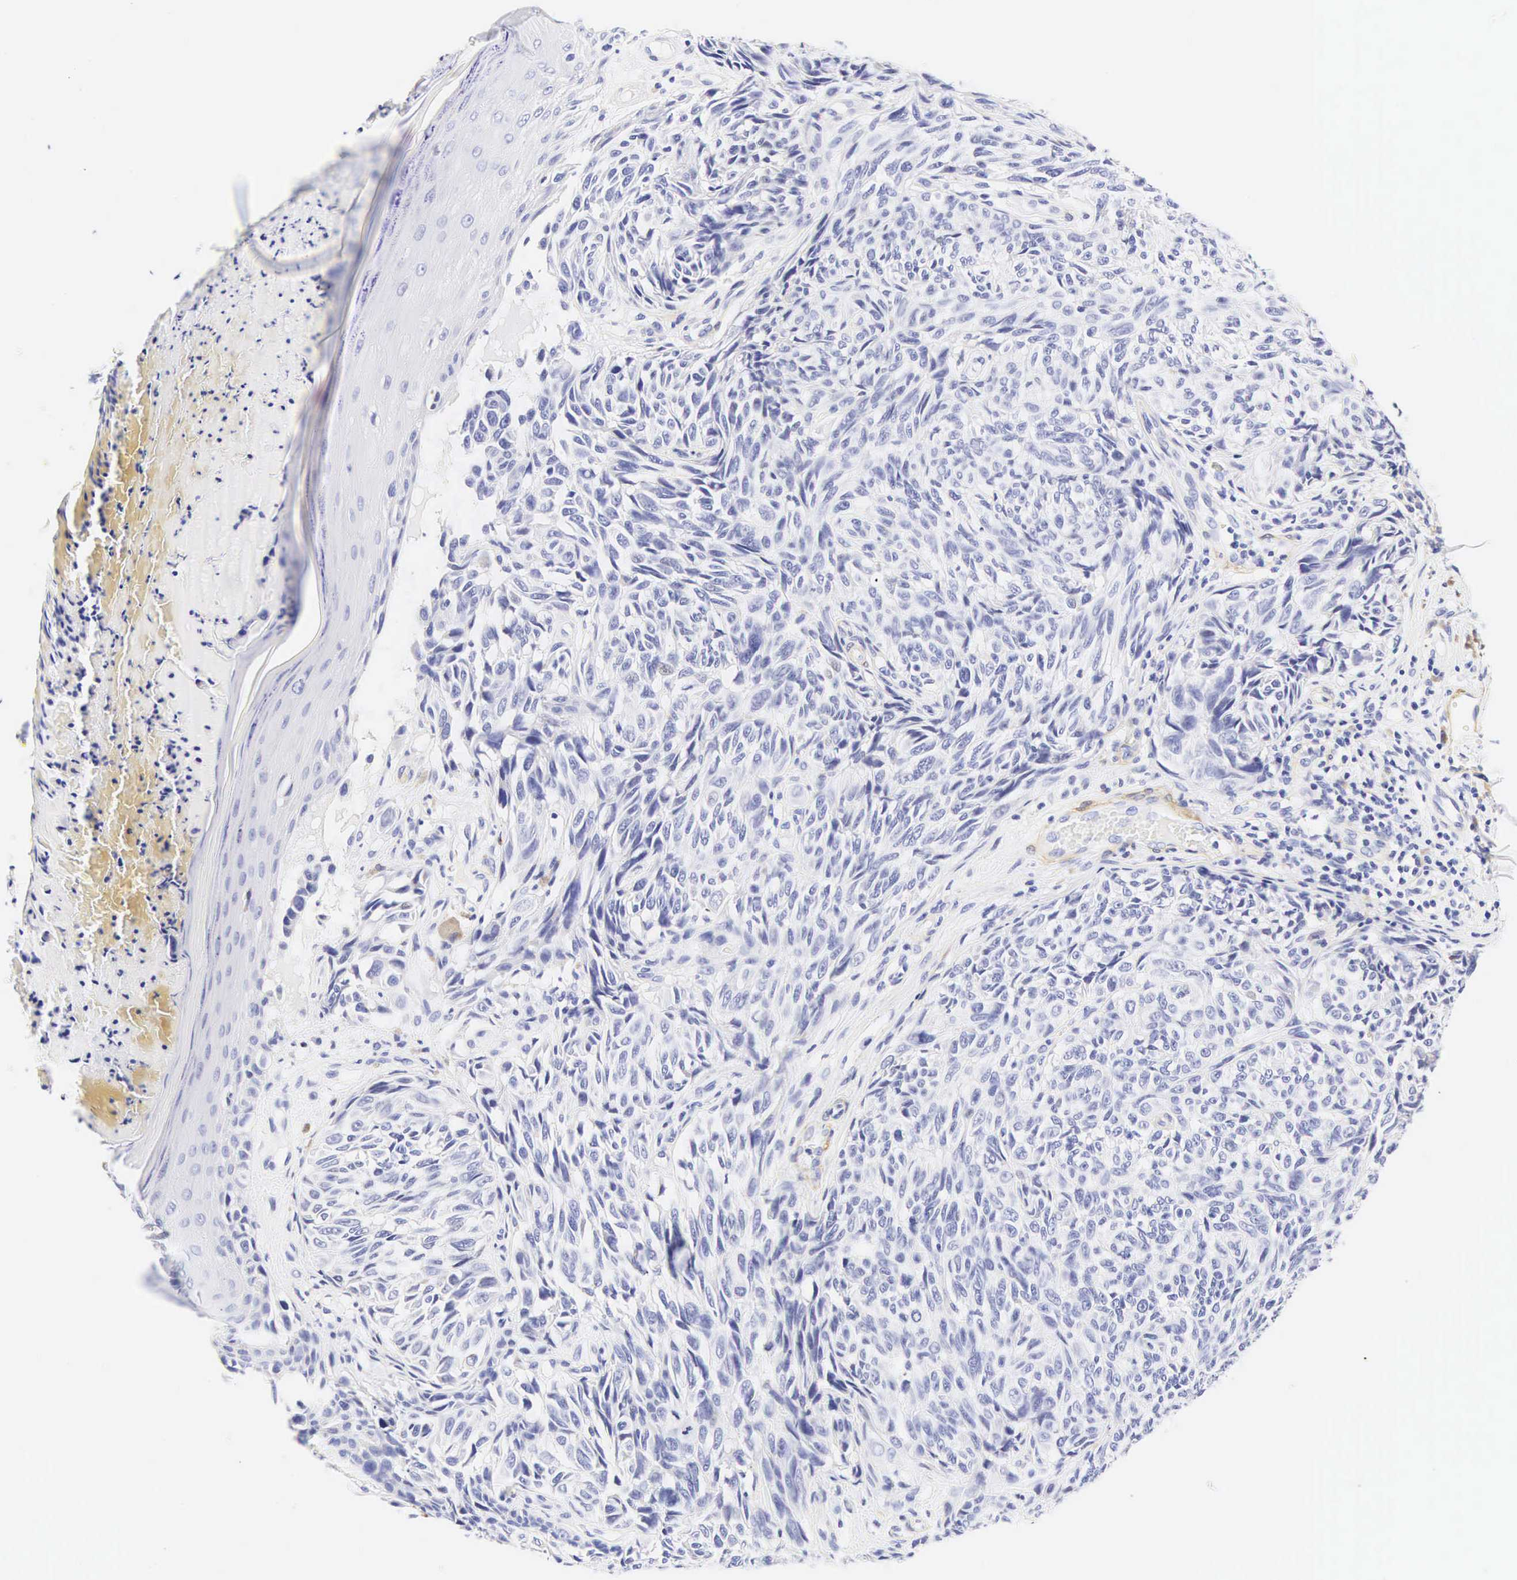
{"staining": {"intensity": "negative", "quantity": "none", "location": "none"}, "tissue": "melanoma", "cell_type": "Tumor cells", "image_type": "cancer", "snomed": [{"axis": "morphology", "description": "Malignant melanoma, NOS"}, {"axis": "topography", "description": "Skin"}], "caption": "The photomicrograph reveals no significant staining in tumor cells of malignant melanoma.", "gene": "CNN1", "patient": {"sex": "male", "age": 67}}